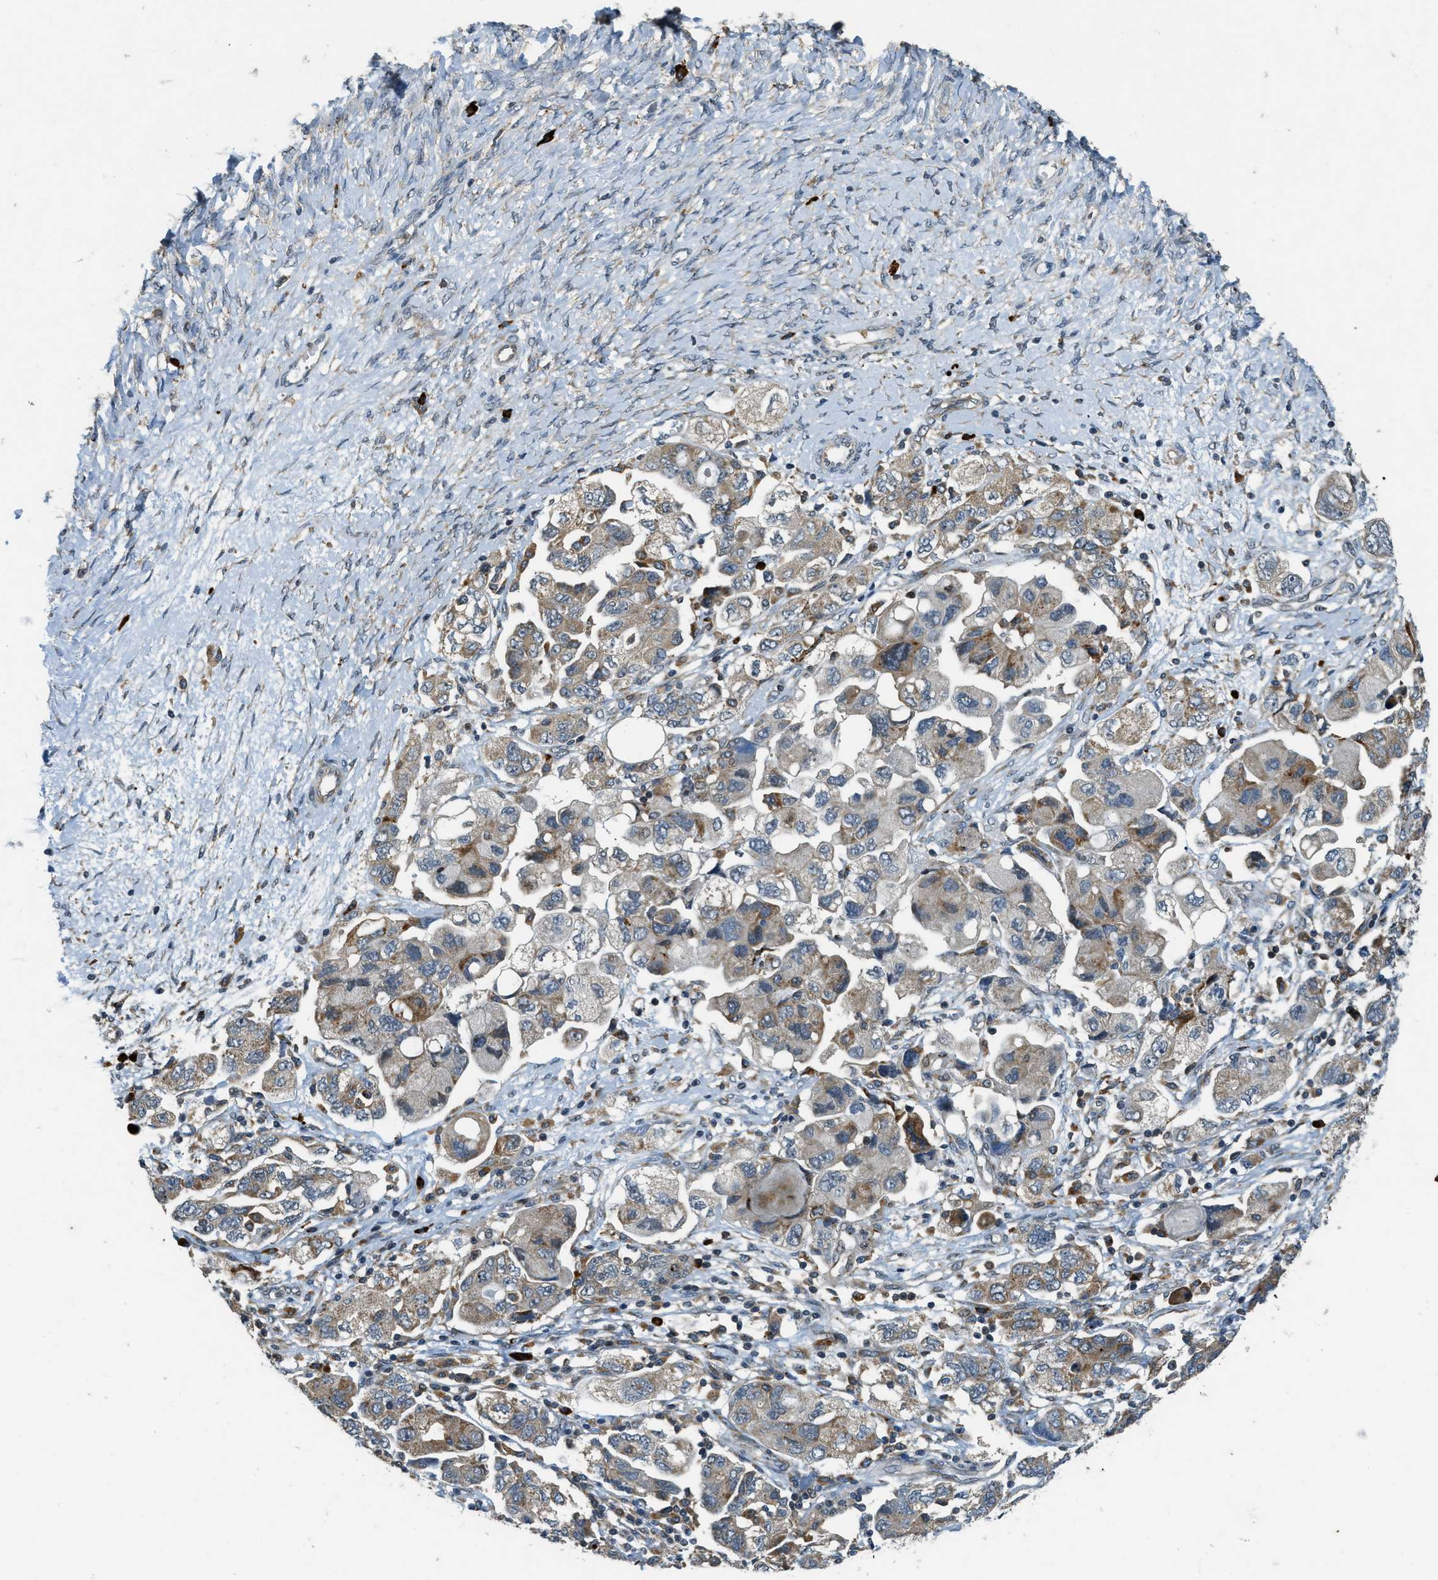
{"staining": {"intensity": "moderate", "quantity": "<25%", "location": "cytoplasmic/membranous"}, "tissue": "ovarian cancer", "cell_type": "Tumor cells", "image_type": "cancer", "snomed": [{"axis": "morphology", "description": "Carcinoma, NOS"}, {"axis": "morphology", "description": "Cystadenocarcinoma, serous, NOS"}, {"axis": "topography", "description": "Ovary"}], "caption": "Immunohistochemistry (IHC) of human ovarian cancer reveals low levels of moderate cytoplasmic/membranous positivity in about <25% of tumor cells.", "gene": "HERC2", "patient": {"sex": "female", "age": 69}}